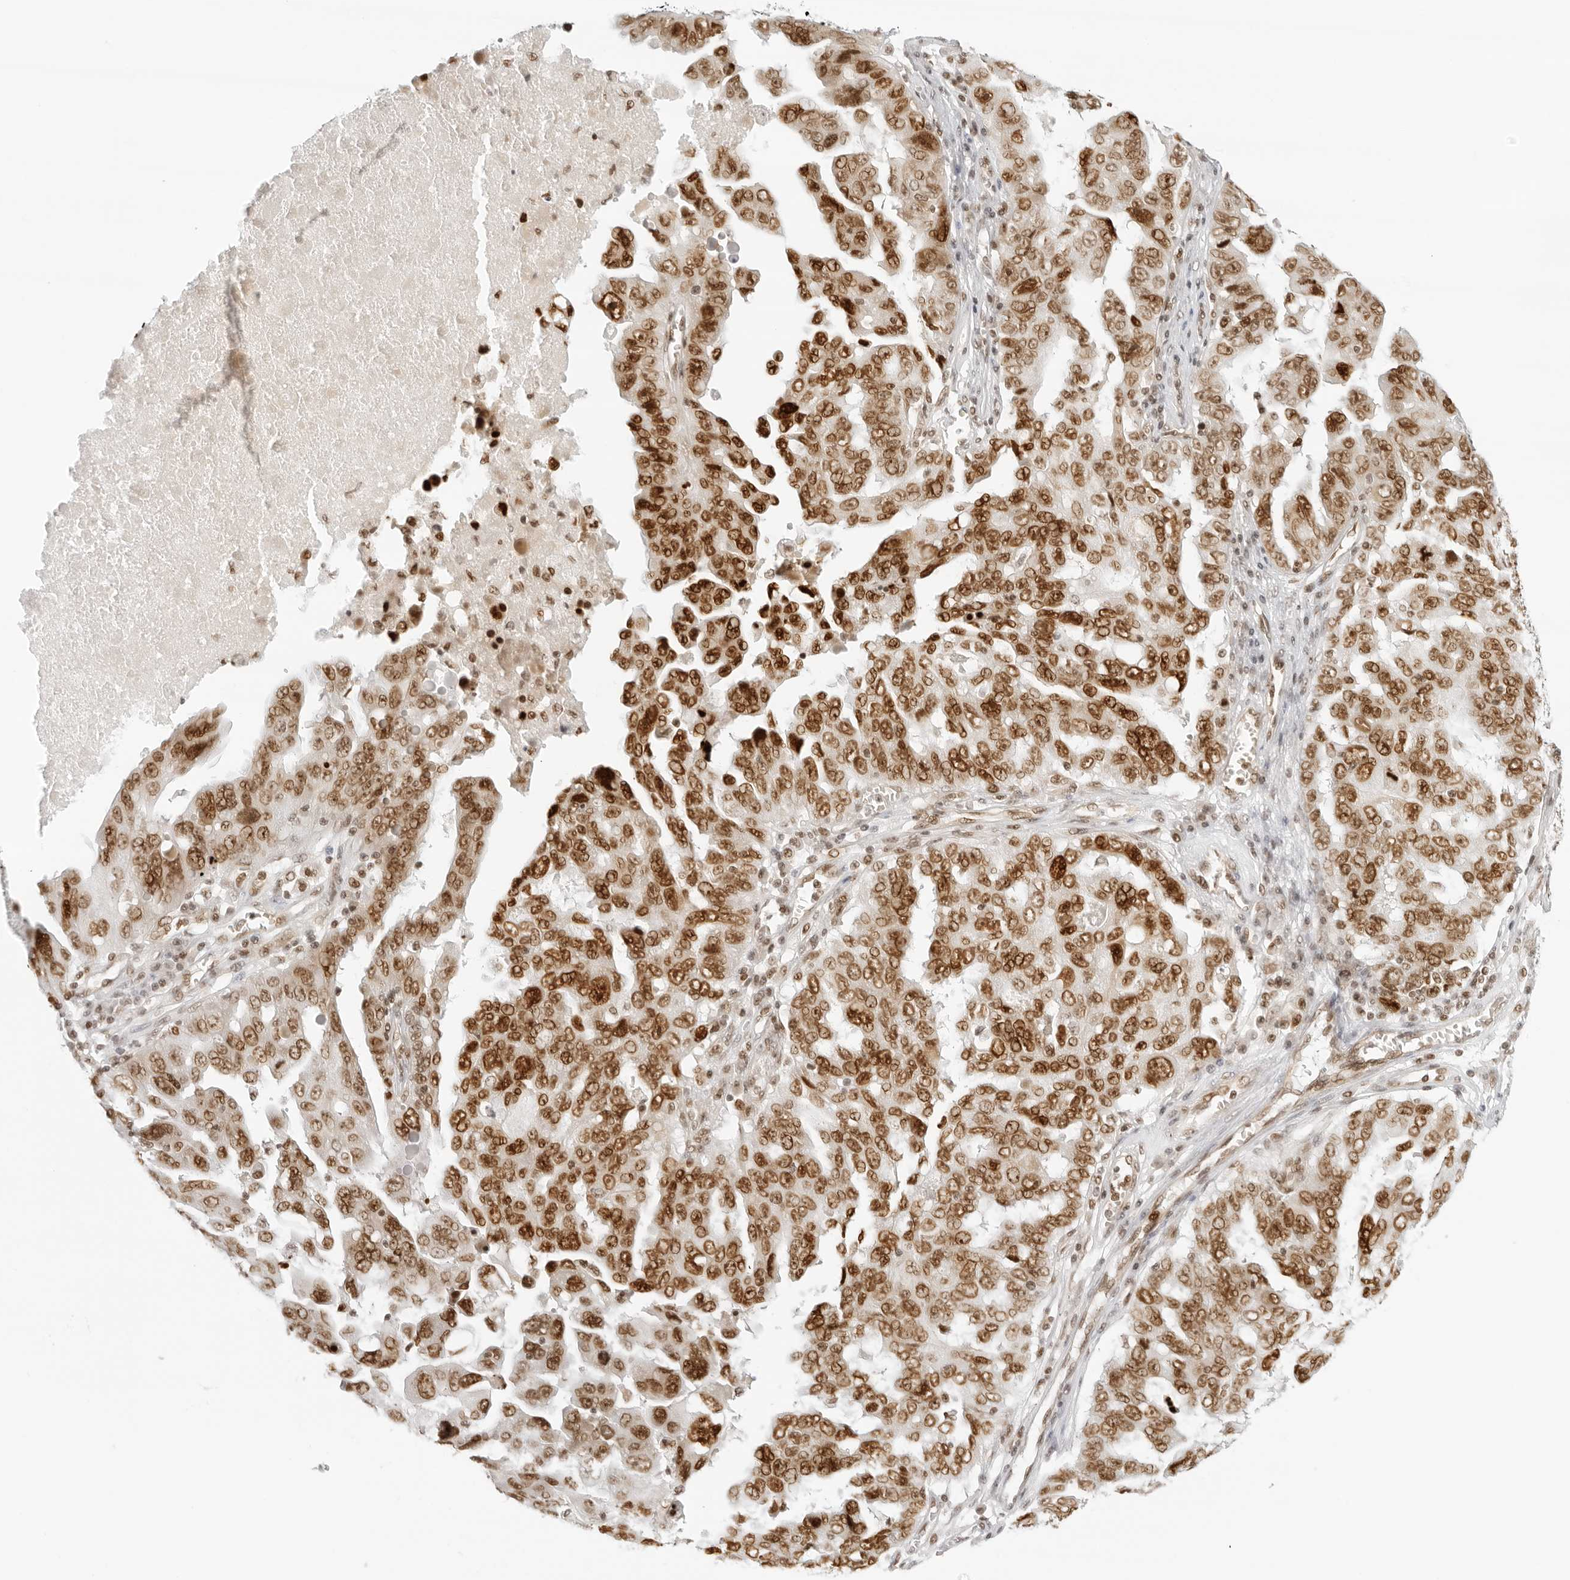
{"staining": {"intensity": "strong", "quantity": ">75%", "location": "nuclear"}, "tissue": "ovarian cancer", "cell_type": "Tumor cells", "image_type": "cancer", "snomed": [{"axis": "morphology", "description": "Carcinoma, endometroid"}, {"axis": "topography", "description": "Ovary"}], "caption": "Endometroid carcinoma (ovarian) stained with a brown dye reveals strong nuclear positive positivity in approximately >75% of tumor cells.", "gene": "RCC1", "patient": {"sex": "female", "age": 62}}